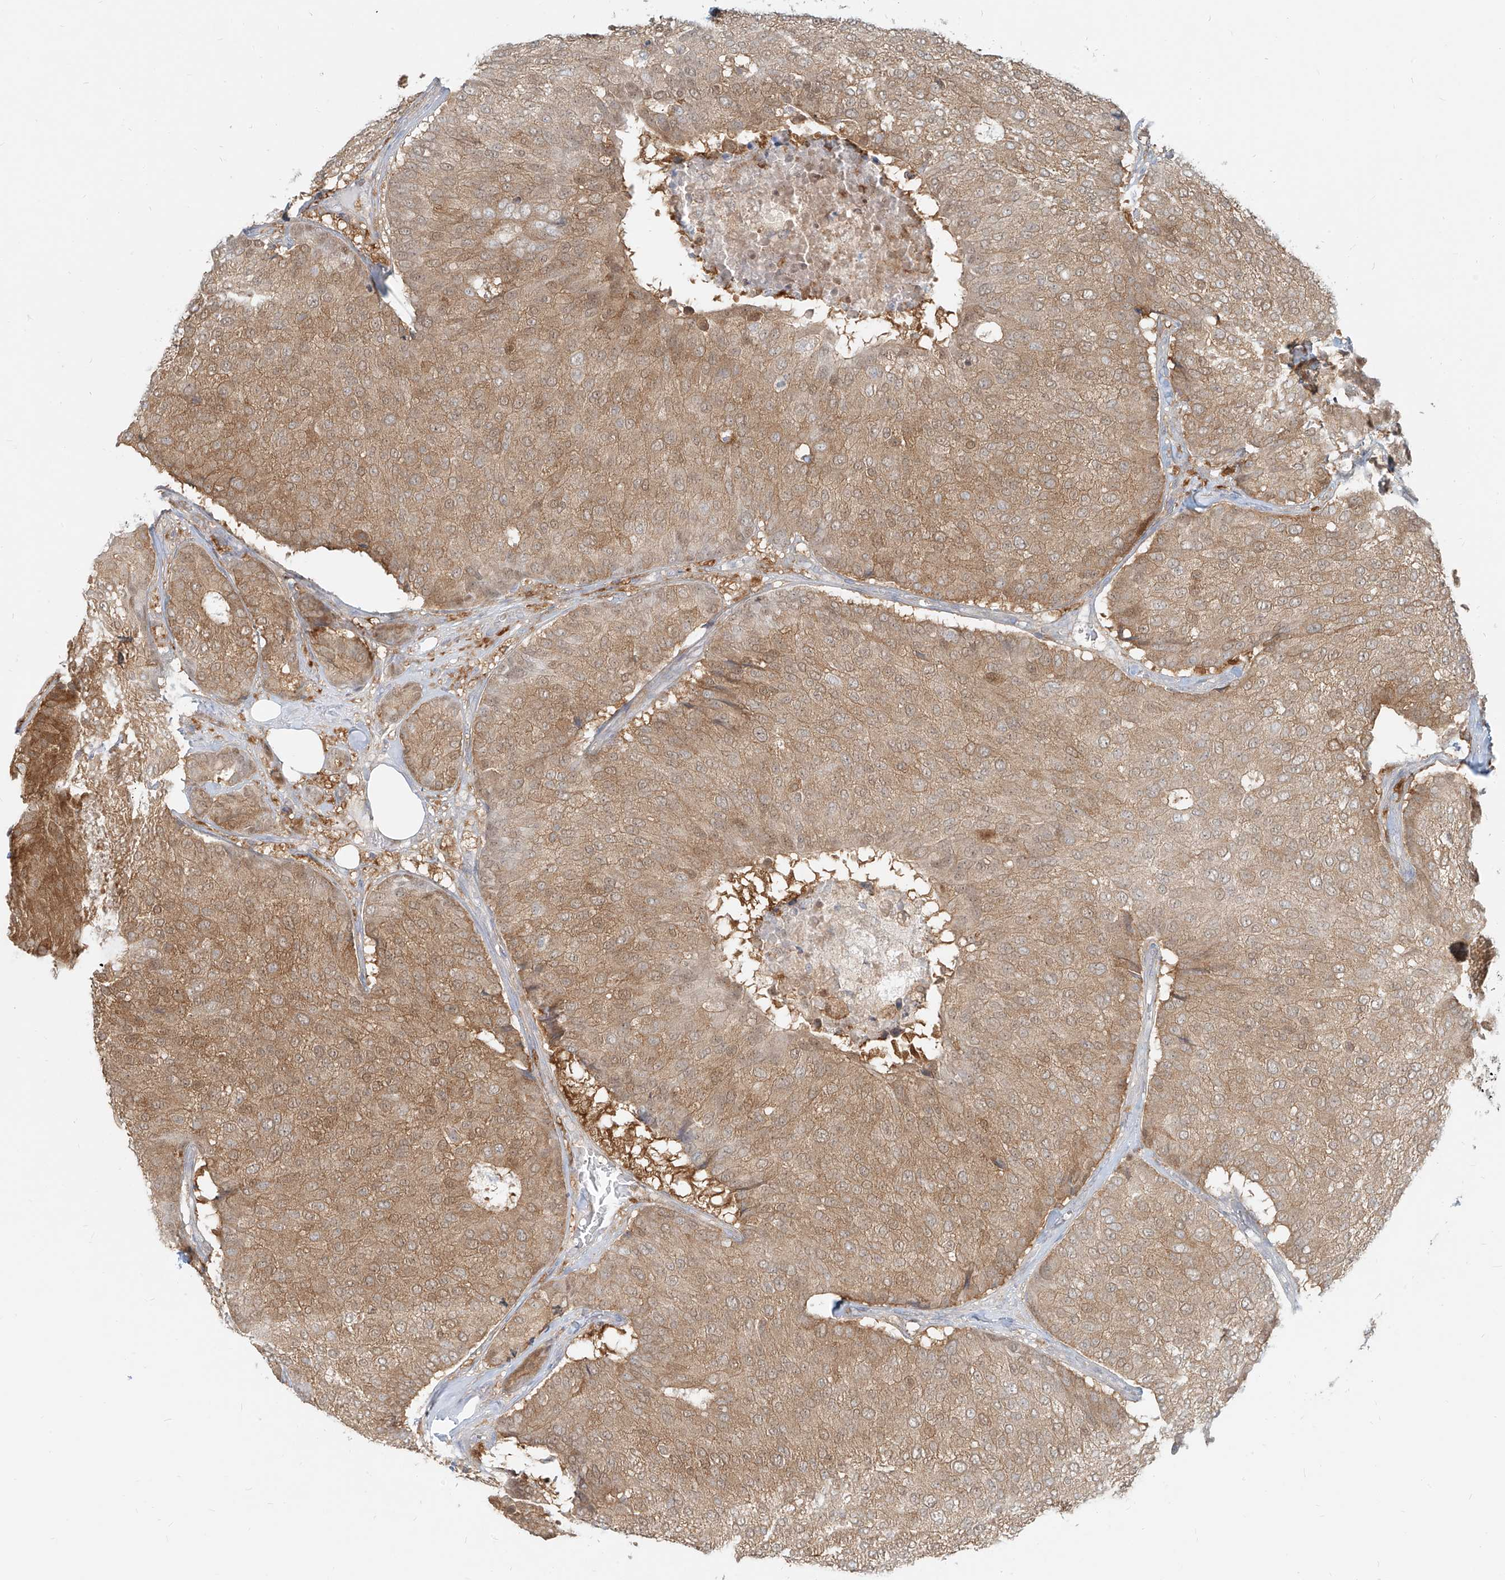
{"staining": {"intensity": "moderate", "quantity": ">75%", "location": "cytoplasmic/membranous"}, "tissue": "breast cancer", "cell_type": "Tumor cells", "image_type": "cancer", "snomed": [{"axis": "morphology", "description": "Duct carcinoma"}, {"axis": "topography", "description": "Breast"}], "caption": "This is an image of immunohistochemistry staining of breast cancer (infiltrating ductal carcinoma), which shows moderate positivity in the cytoplasmic/membranous of tumor cells.", "gene": "PGD", "patient": {"sex": "female", "age": 75}}